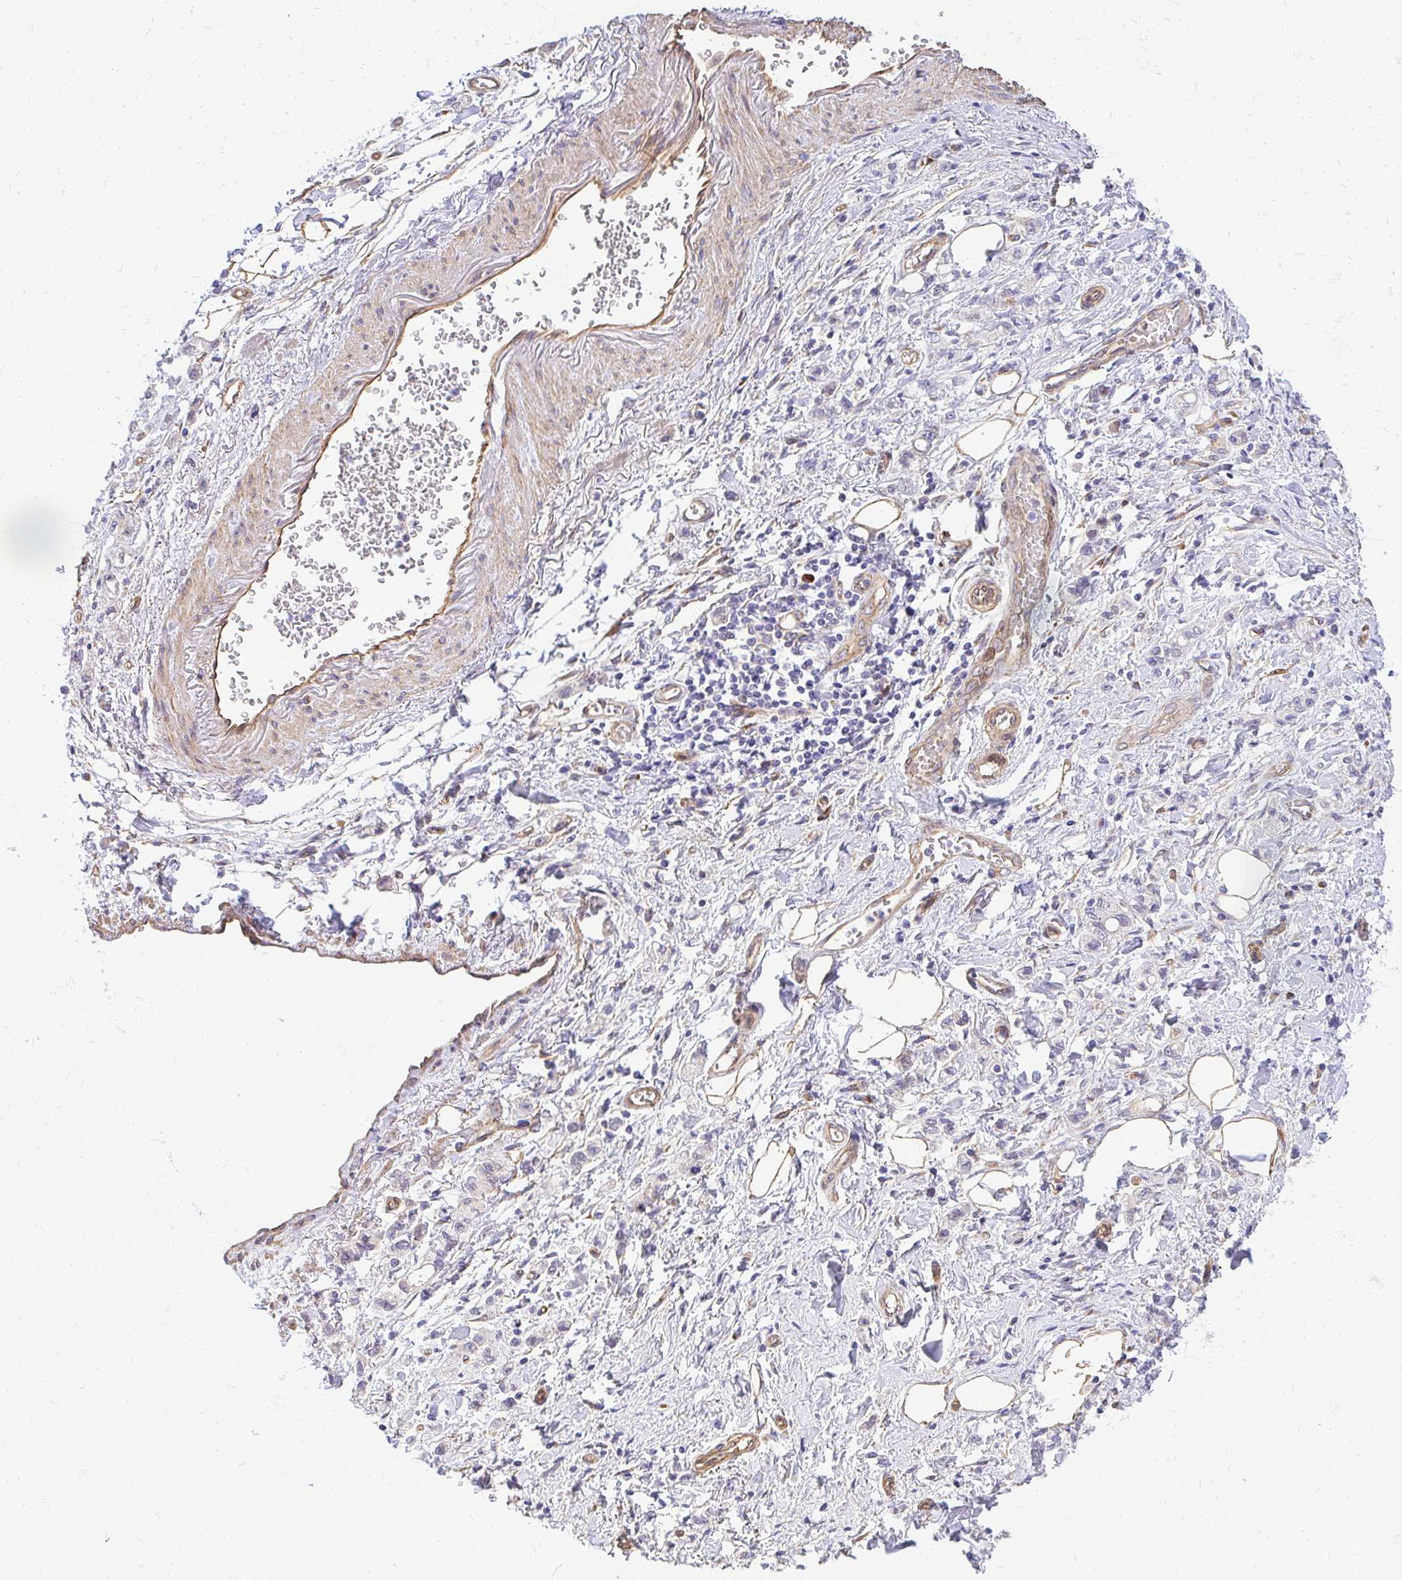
{"staining": {"intensity": "negative", "quantity": "none", "location": "none"}, "tissue": "stomach cancer", "cell_type": "Tumor cells", "image_type": "cancer", "snomed": [{"axis": "morphology", "description": "Adenocarcinoma, NOS"}, {"axis": "topography", "description": "Stomach"}], "caption": "IHC histopathology image of stomach adenocarcinoma stained for a protein (brown), which reveals no expression in tumor cells.", "gene": "RSKR", "patient": {"sex": "male", "age": 77}}